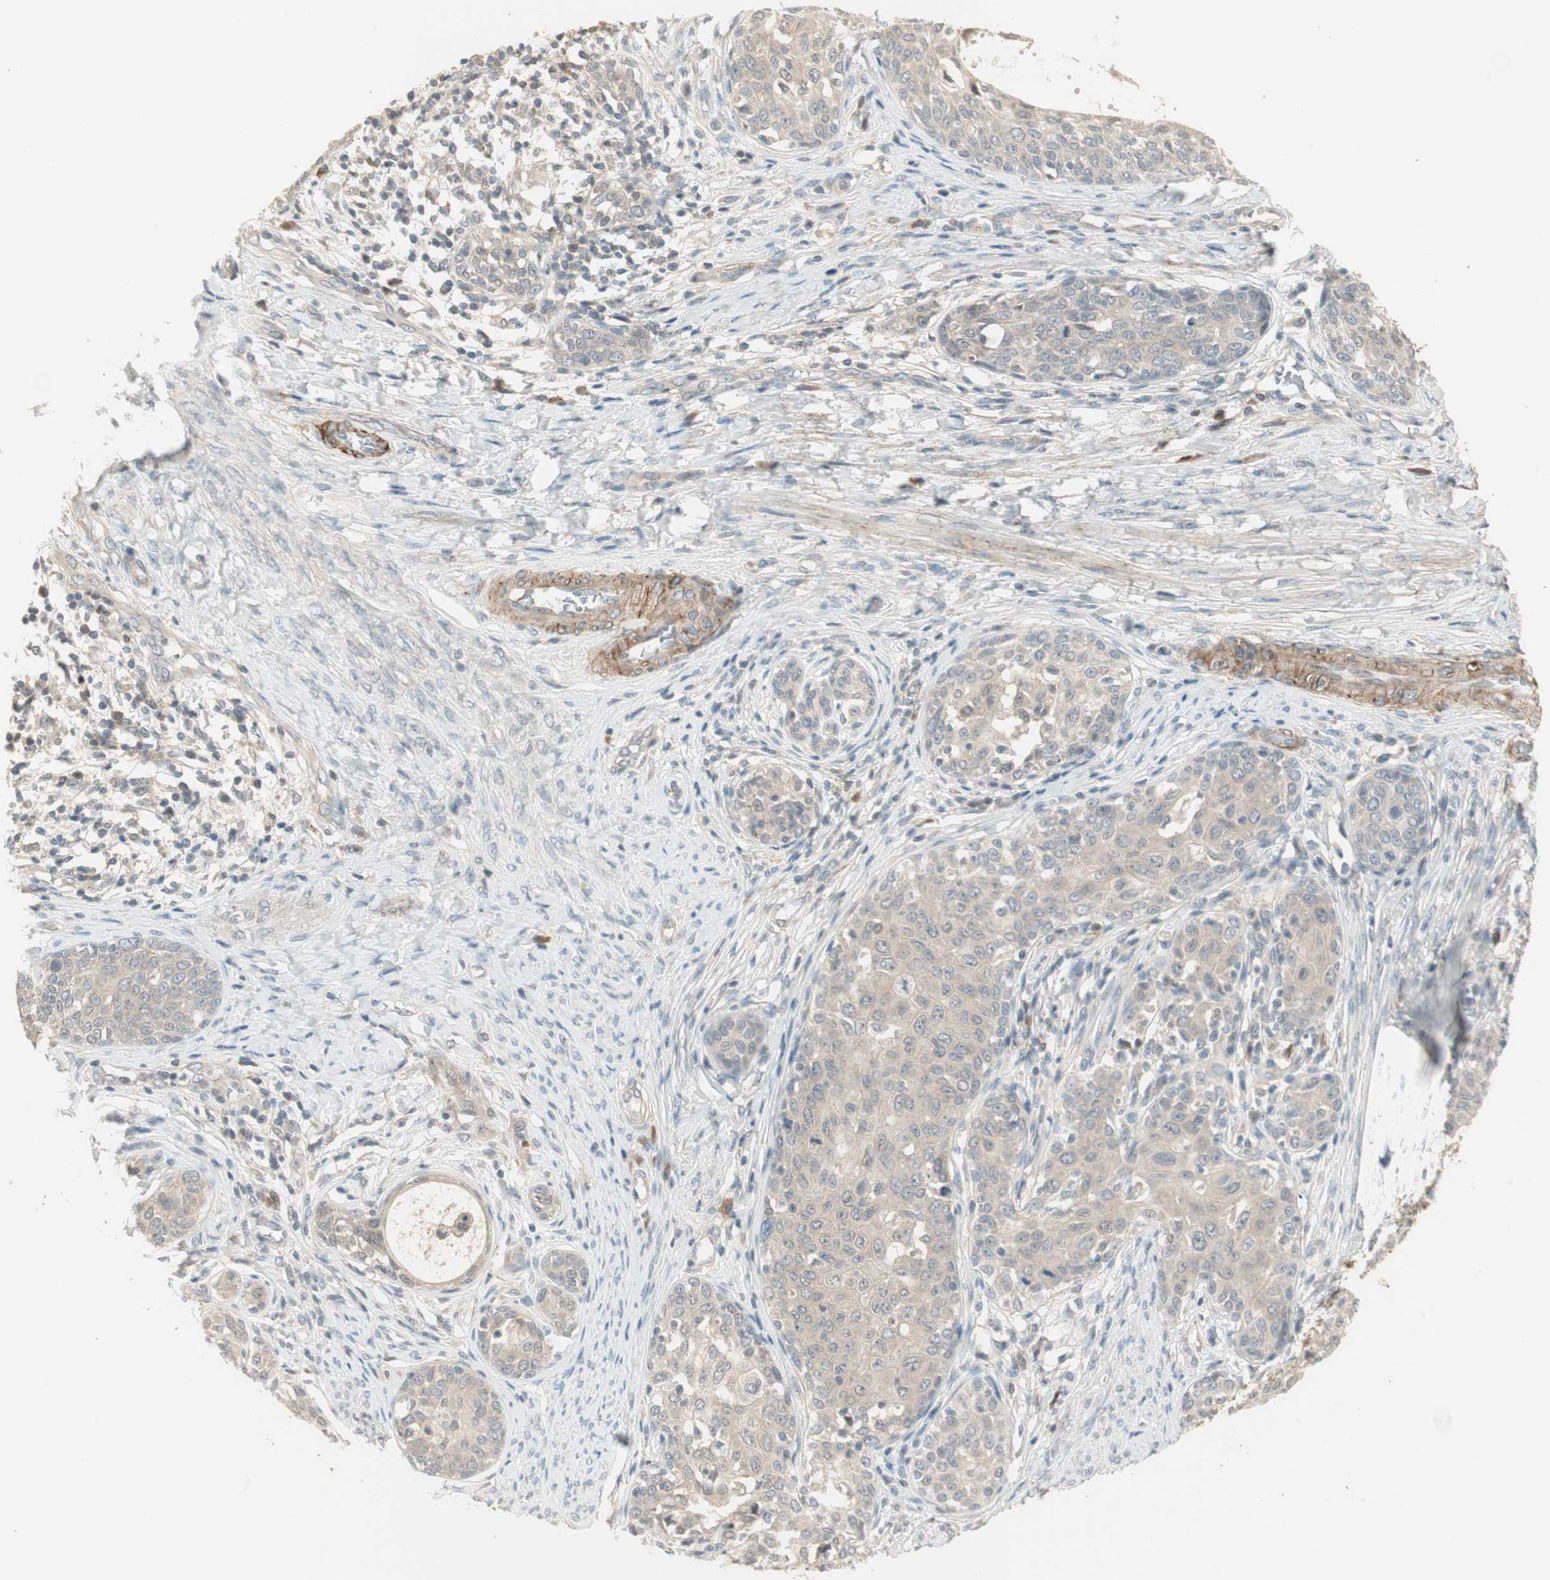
{"staining": {"intensity": "weak", "quantity": ">75%", "location": "cytoplasmic/membranous"}, "tissue": "cervical cancer", "cell_type": "Tumor cells", "image_type": "cancer", "snomed": [{"axis": "morphology", "description": "Squamous cell carcinoma, NOS"}, {"axis": "morphology", "description": "Adenocarcinoma, NOS"}, {"axis": "topography", "description": "Cervix"}], "caption": "Weak cytoplasmic/membranous protein staining is appreciated in about >75% of tumor cells in cervical cancer (adenocarcinoma).", "gene": "RNGTT", "patient": {"sex": "female", "age": 52}}